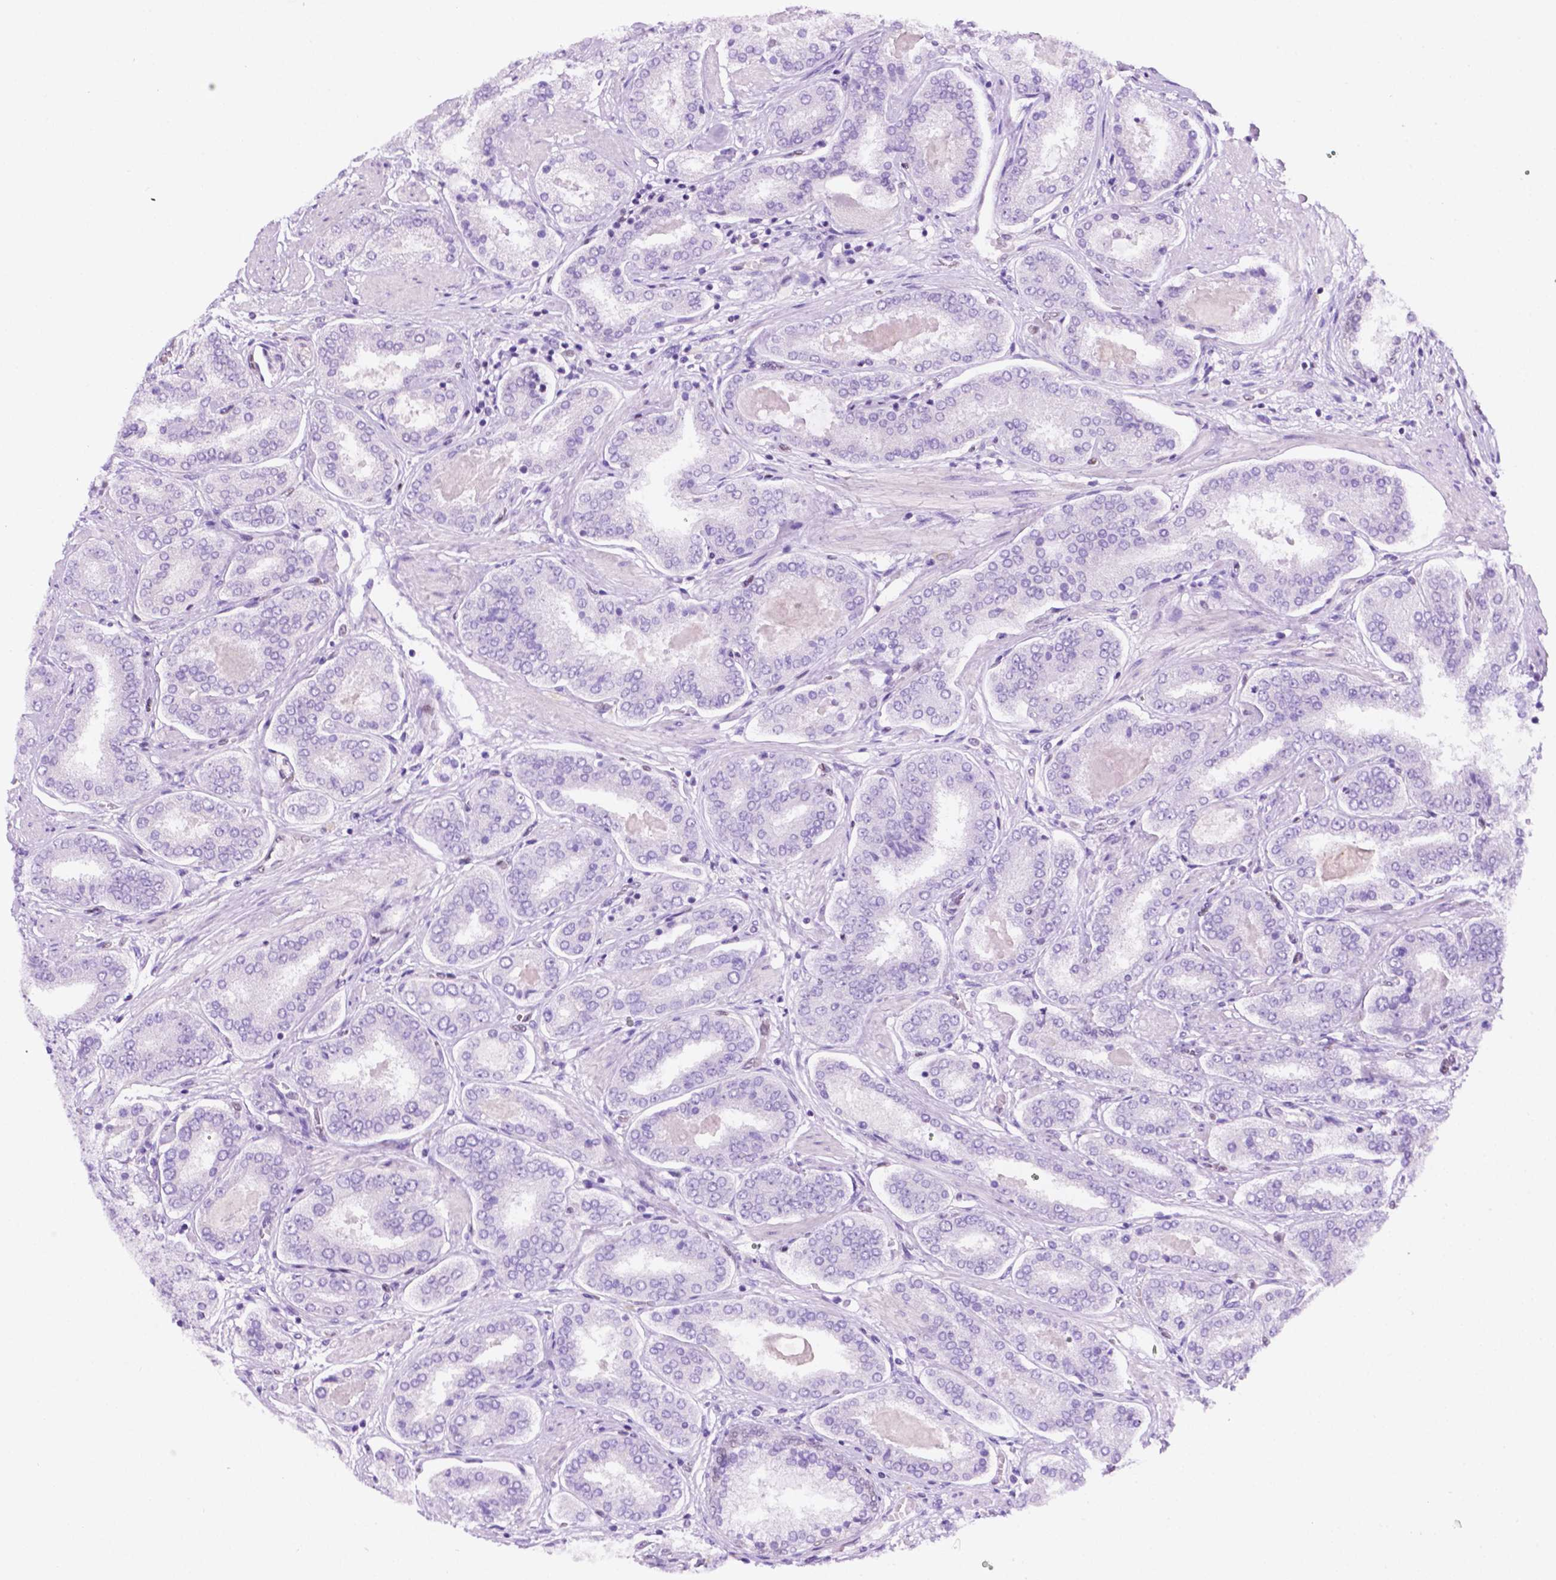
{"staining": {"intensity": "negative", "quantity": "none", "location": "none"}, "tissue": "prostate cancer", "cell_type": "Tumor cells", "image_type": "cancer", "snomed": [{"axis": "morphology", "description": "Adenocarcinoma, High grade"}, {"axis": "topography", "description": "Prostate"}], "caption": "Immunohistochemistry of human high-grade adenocarcinoma (prostate) displays no expression in tumor cells.", "gene": "ERF", "patient": {"sex": "male", "age": 63}}